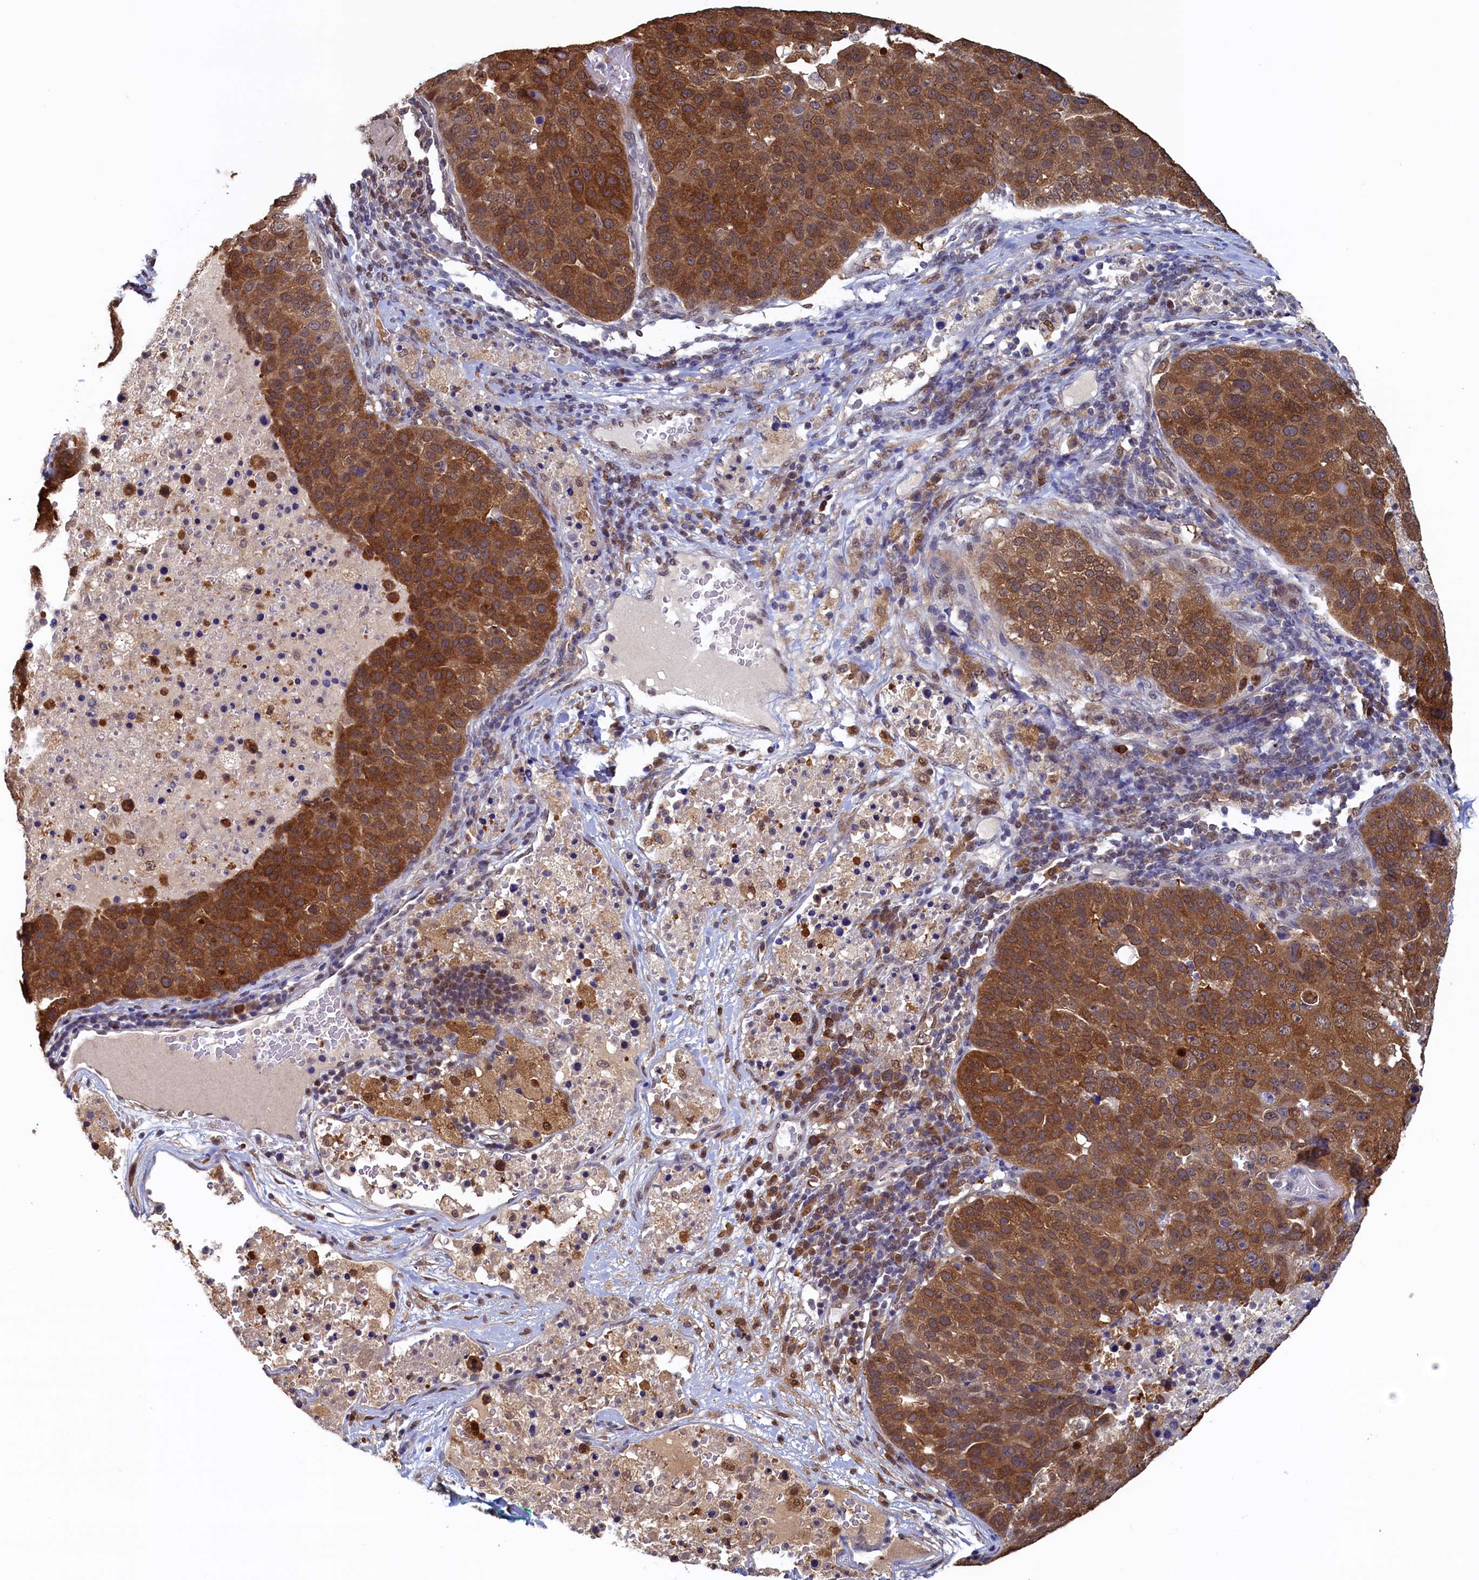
{"staining": {"intensity": "strong", "quantity": ">75%", "location": "cytoplasmic/membranous"}, "tissue": "pancreatic cancer", "cell_type": "Tumor cells", "image_type": "cancer", "snomed": [{"axis": "morphology", "description": "Adenocarcinoma, NOS"}, {"axis": "topography", "description": "Pancreas"}], "caption": "Human adenocarcinoma (pancreatic) stained with a brown dye exhibits strong cytoplasmic/membranous positive staining in about >75% of tumor cells.", "gene": "AHCY", "patient": {"sex": "female", "age": 61}}